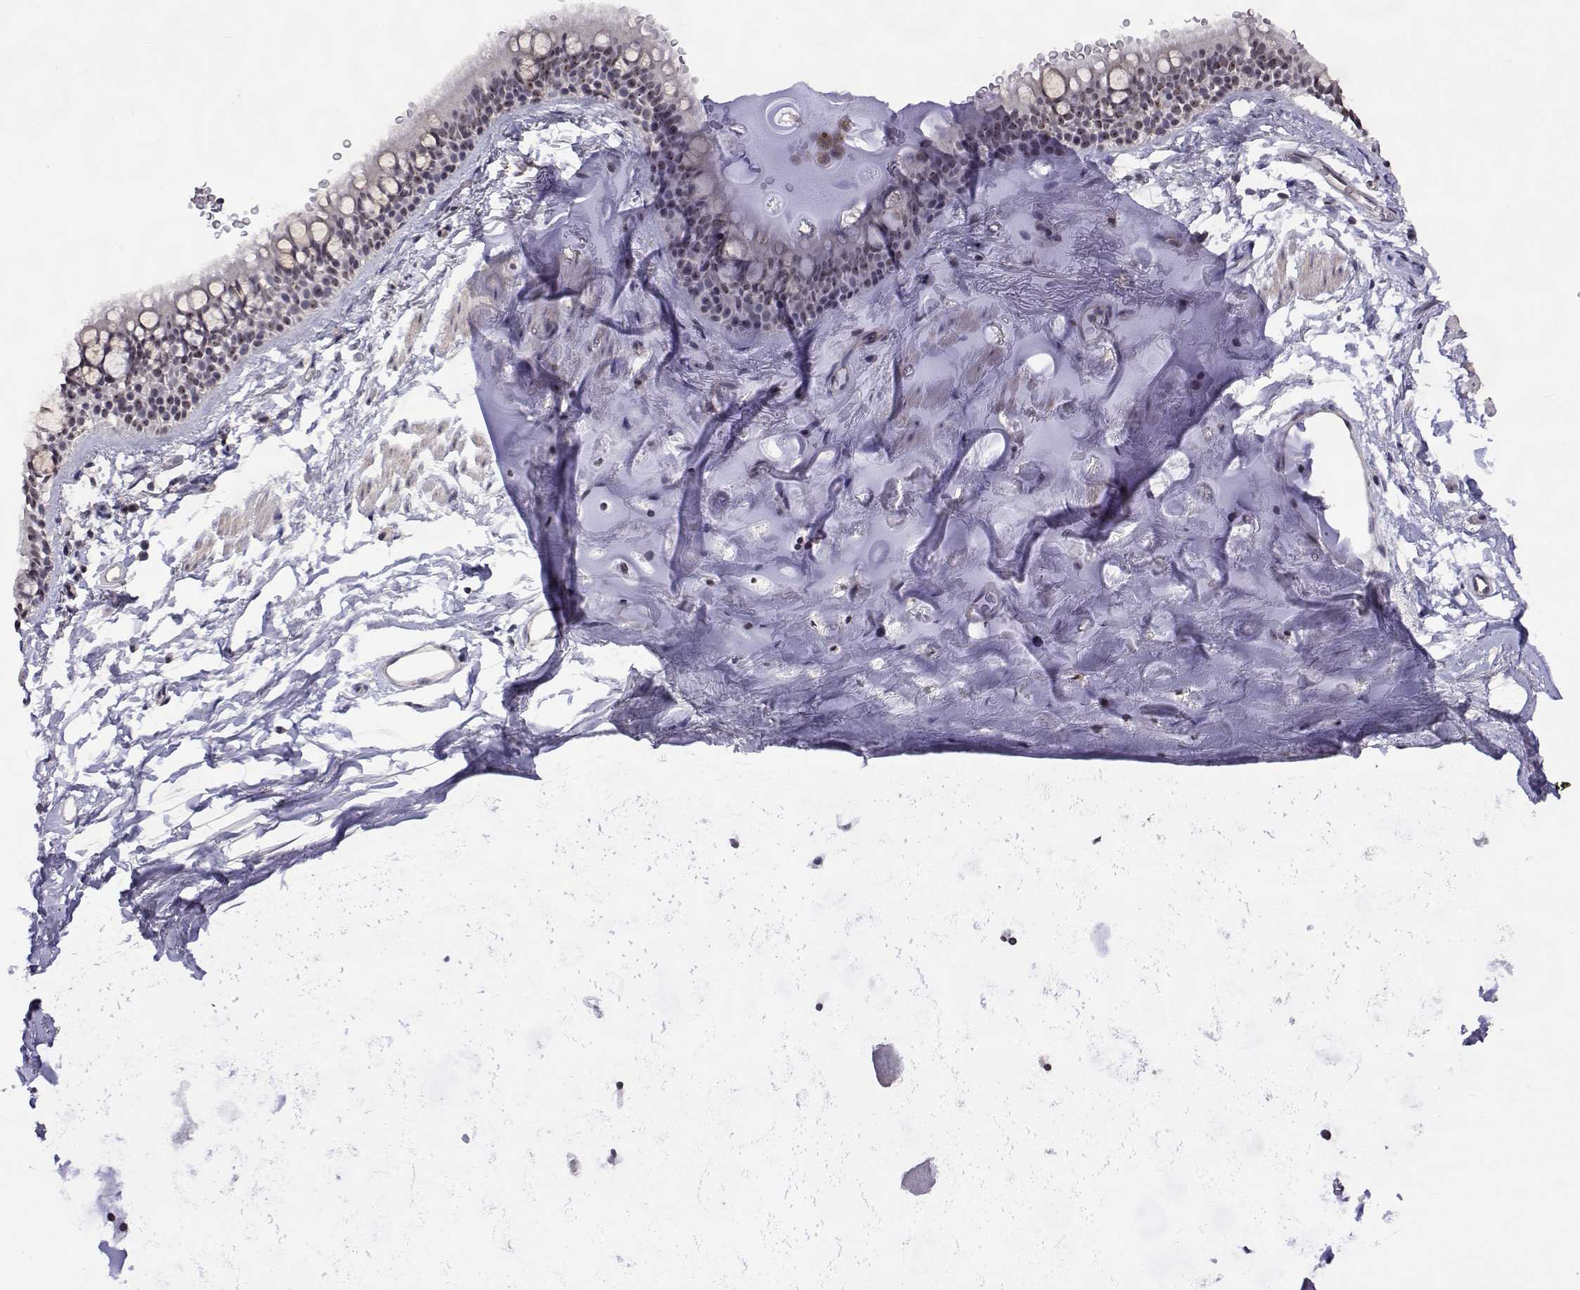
{"staining": {"intensity": "weak", "quantity": "<25%", "location": "nuclear"}, "tissue": "bronchus", "cell_type": "Respiratory epithelial cells", "image_type": "normal", "snomed": [{"axis": "morphology", "description": "Normal tissue, NOS"}, {"axis": "topography", "description": "Lymph node"}, {"axis": "topography", "description": "Cartilage tissue"}, {"axis": "topography", "description": "Bronchus"}], "caption": "Human bronchus stained for a protein using immunohistochemistry (IHC) exhibits no staining in respiratory epithelial cells.", "gene": "NHP2", "patient": {"sex": "female", "age": 70}}